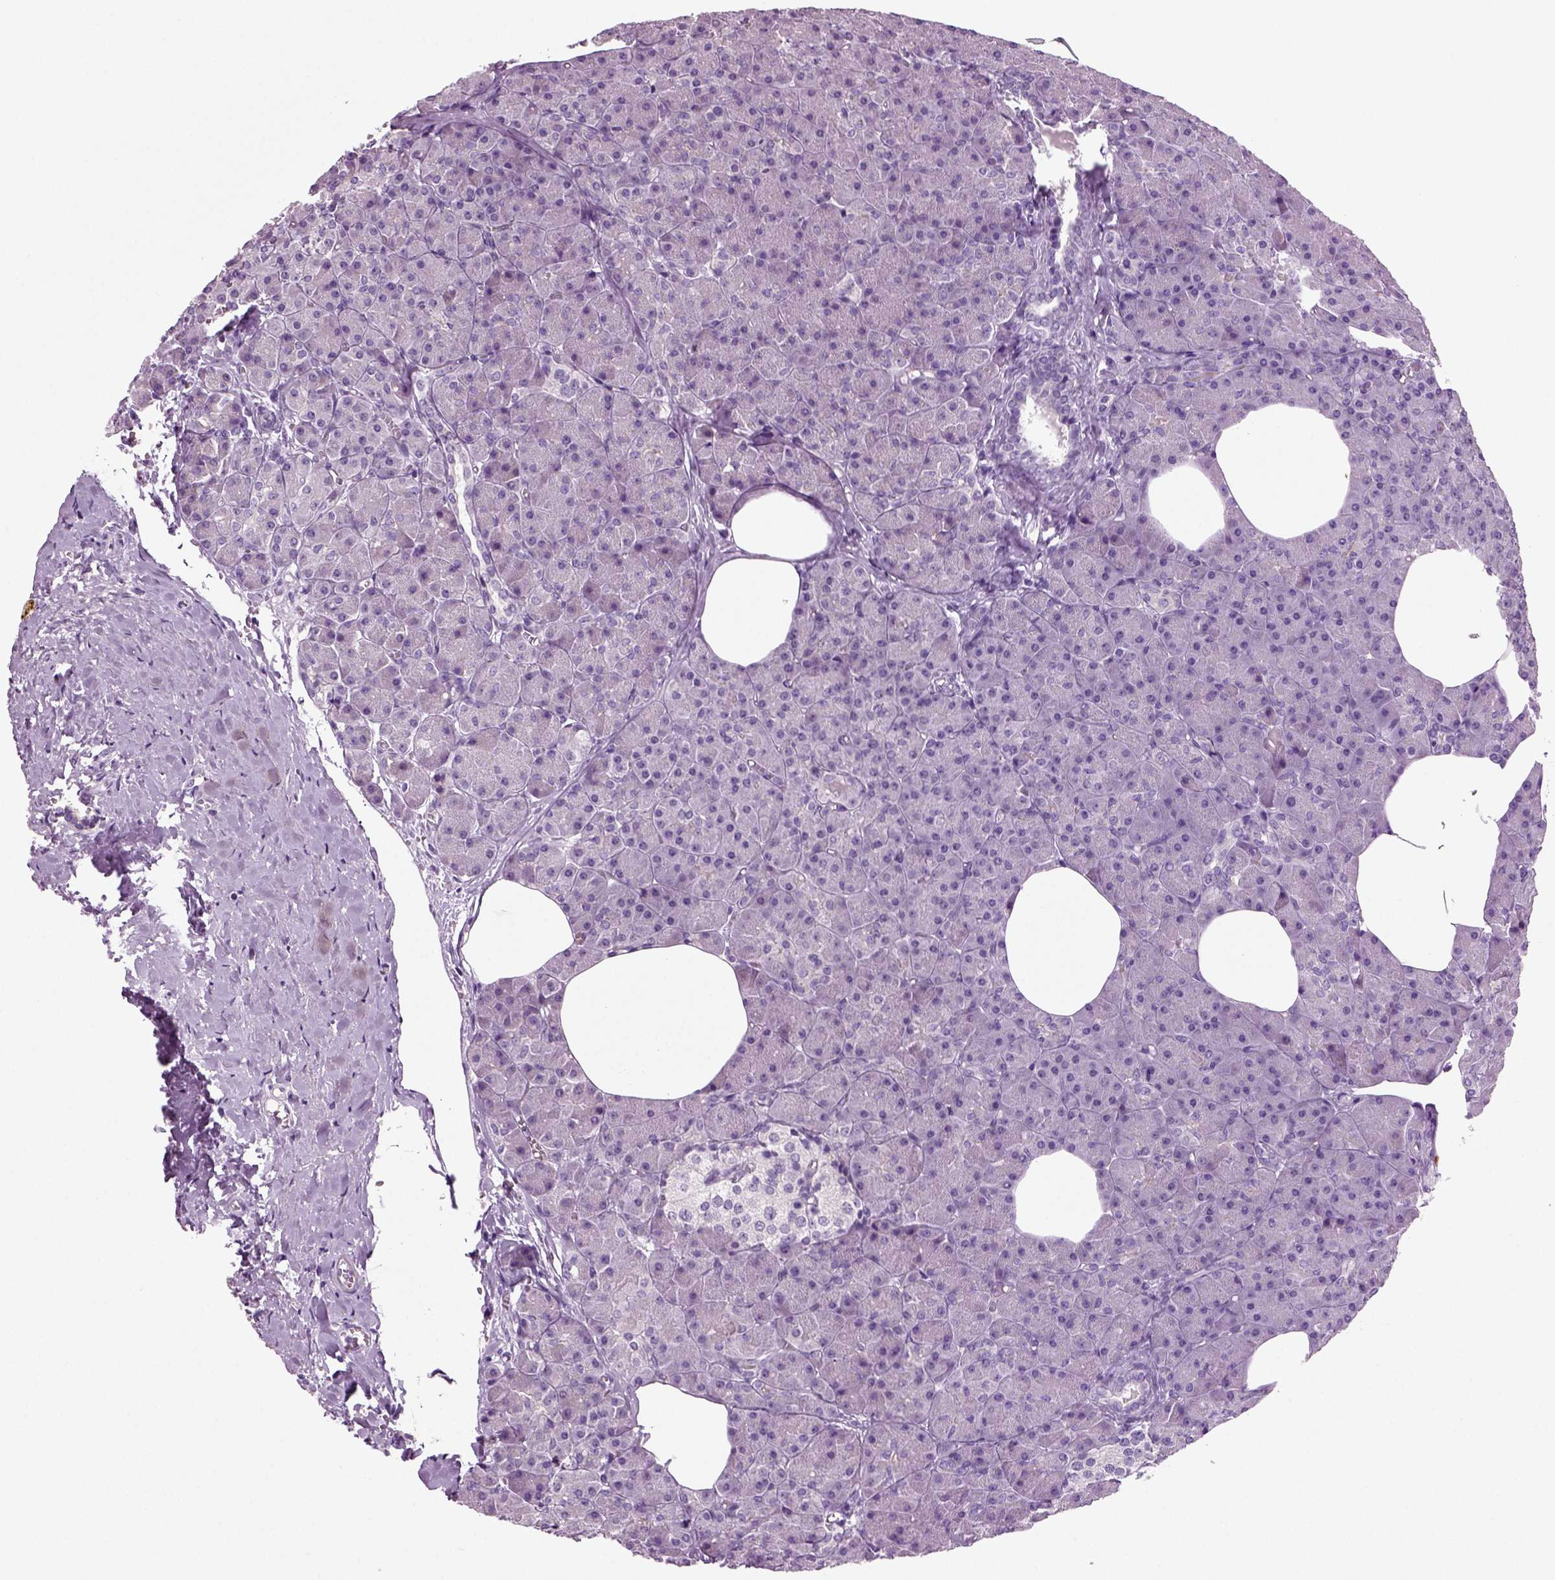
{"staining": {"intensity": "negative", "quantity": "none", "location": "none"}, "tissue": "pancreas", "cell_type": "Exocrine glandular cells", "image_type": "normal", "snomed": [{"axis": "morphology", "description": "Normal tissue, NOS"}, {"axis": "topography", "description": "Pancreas"}], "caption": "The image reveals no significant positivity in exocrine glandular cells of pancreas.", "gene": "COL9A2", "patient": {"sex": "female", "age": 45}}